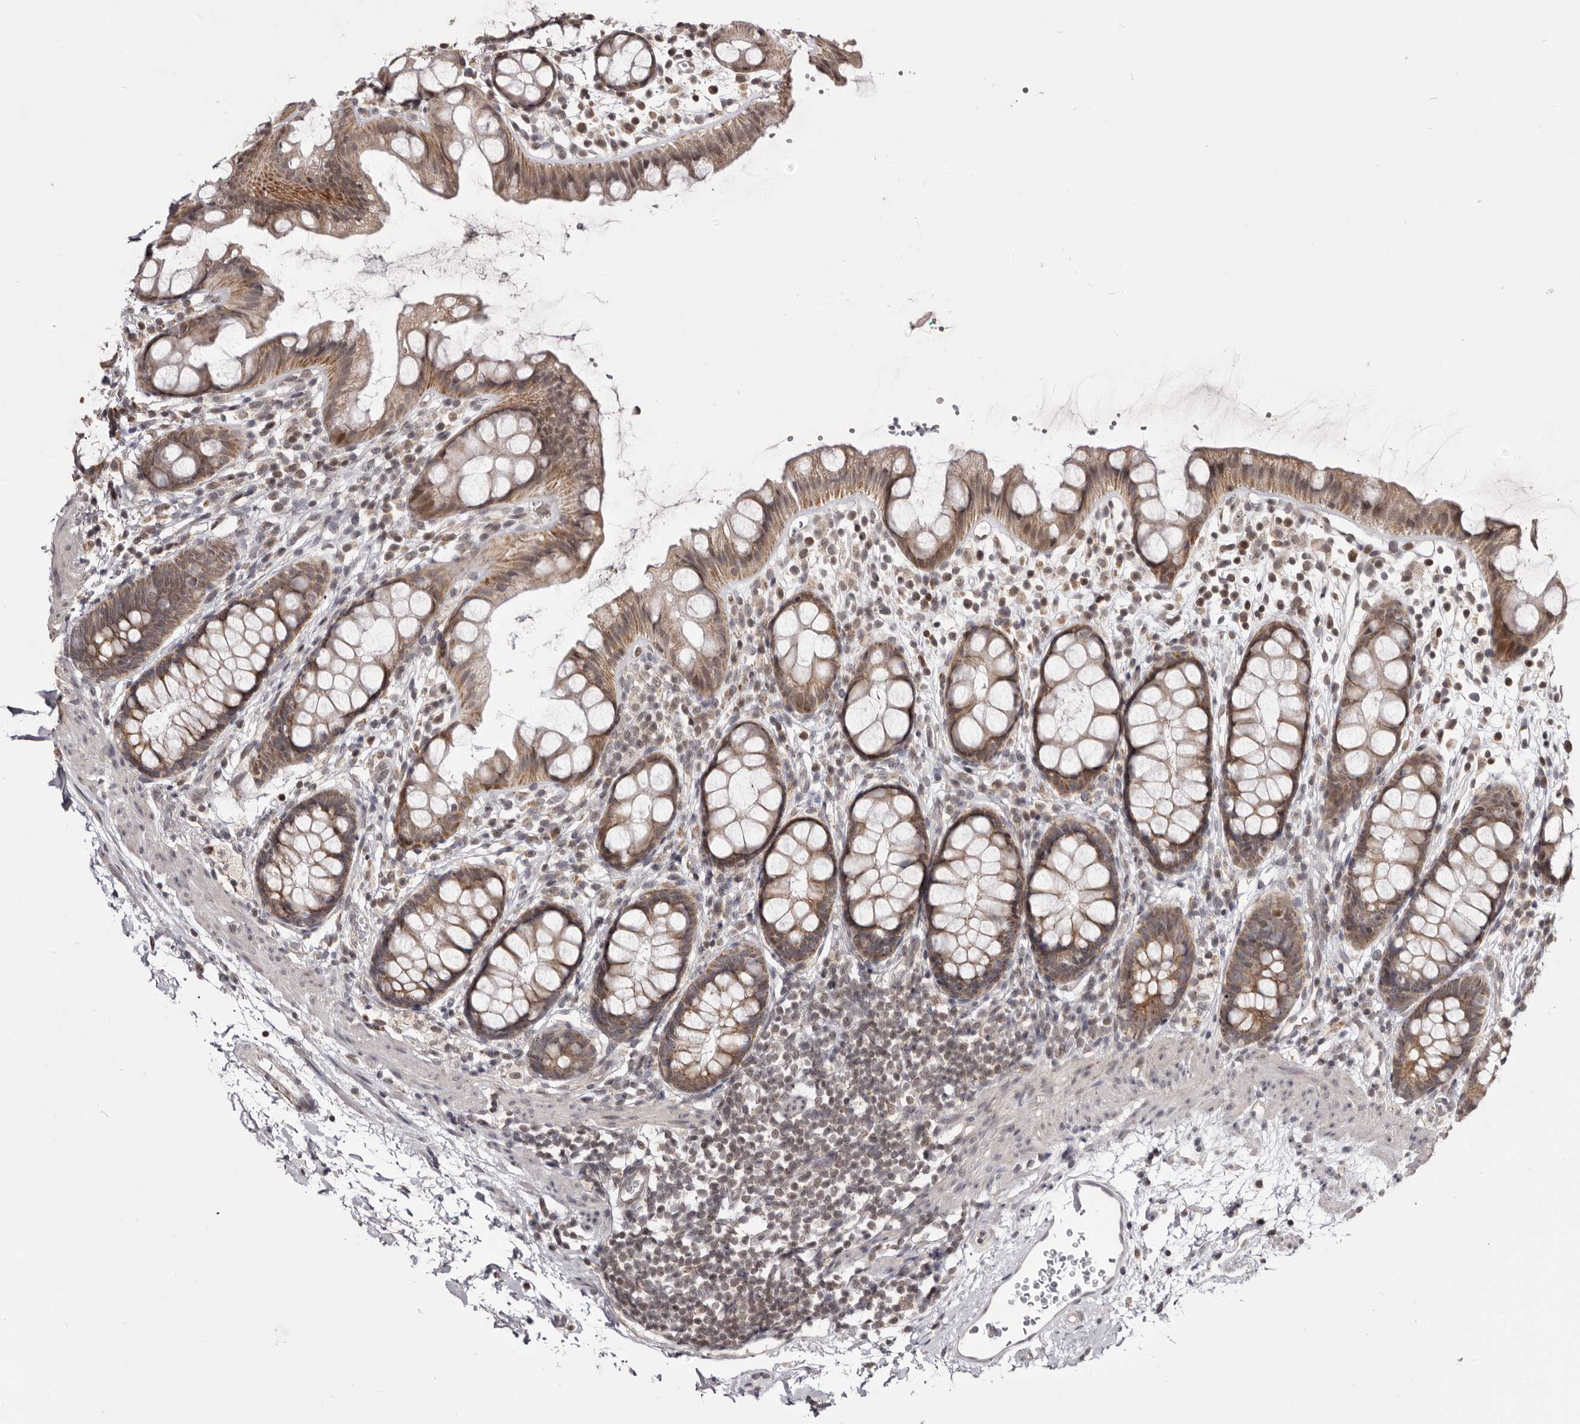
{"staining": {"intensity": "moderate", "quantity": ">75%", "location": "cytoplasmic/membranous"}, "tissue": "rectum", "cell_type": "Glandular cells", "image_type": "normal", "snomed": [{"axis": "morphology", "description": "Normal tissue, NOS"}, {"axis": "topography", "description": "Rectum"}], "caption": "DAB (3,3'-diaminobenzidine) immunohistochemical staining of normal rectum exhibits moderate cytoplasmic/membranous protein staining in about >75% of glandular cells.", "gene": "THUMPD1", "patient": {"sex": "female", "age": 65}}